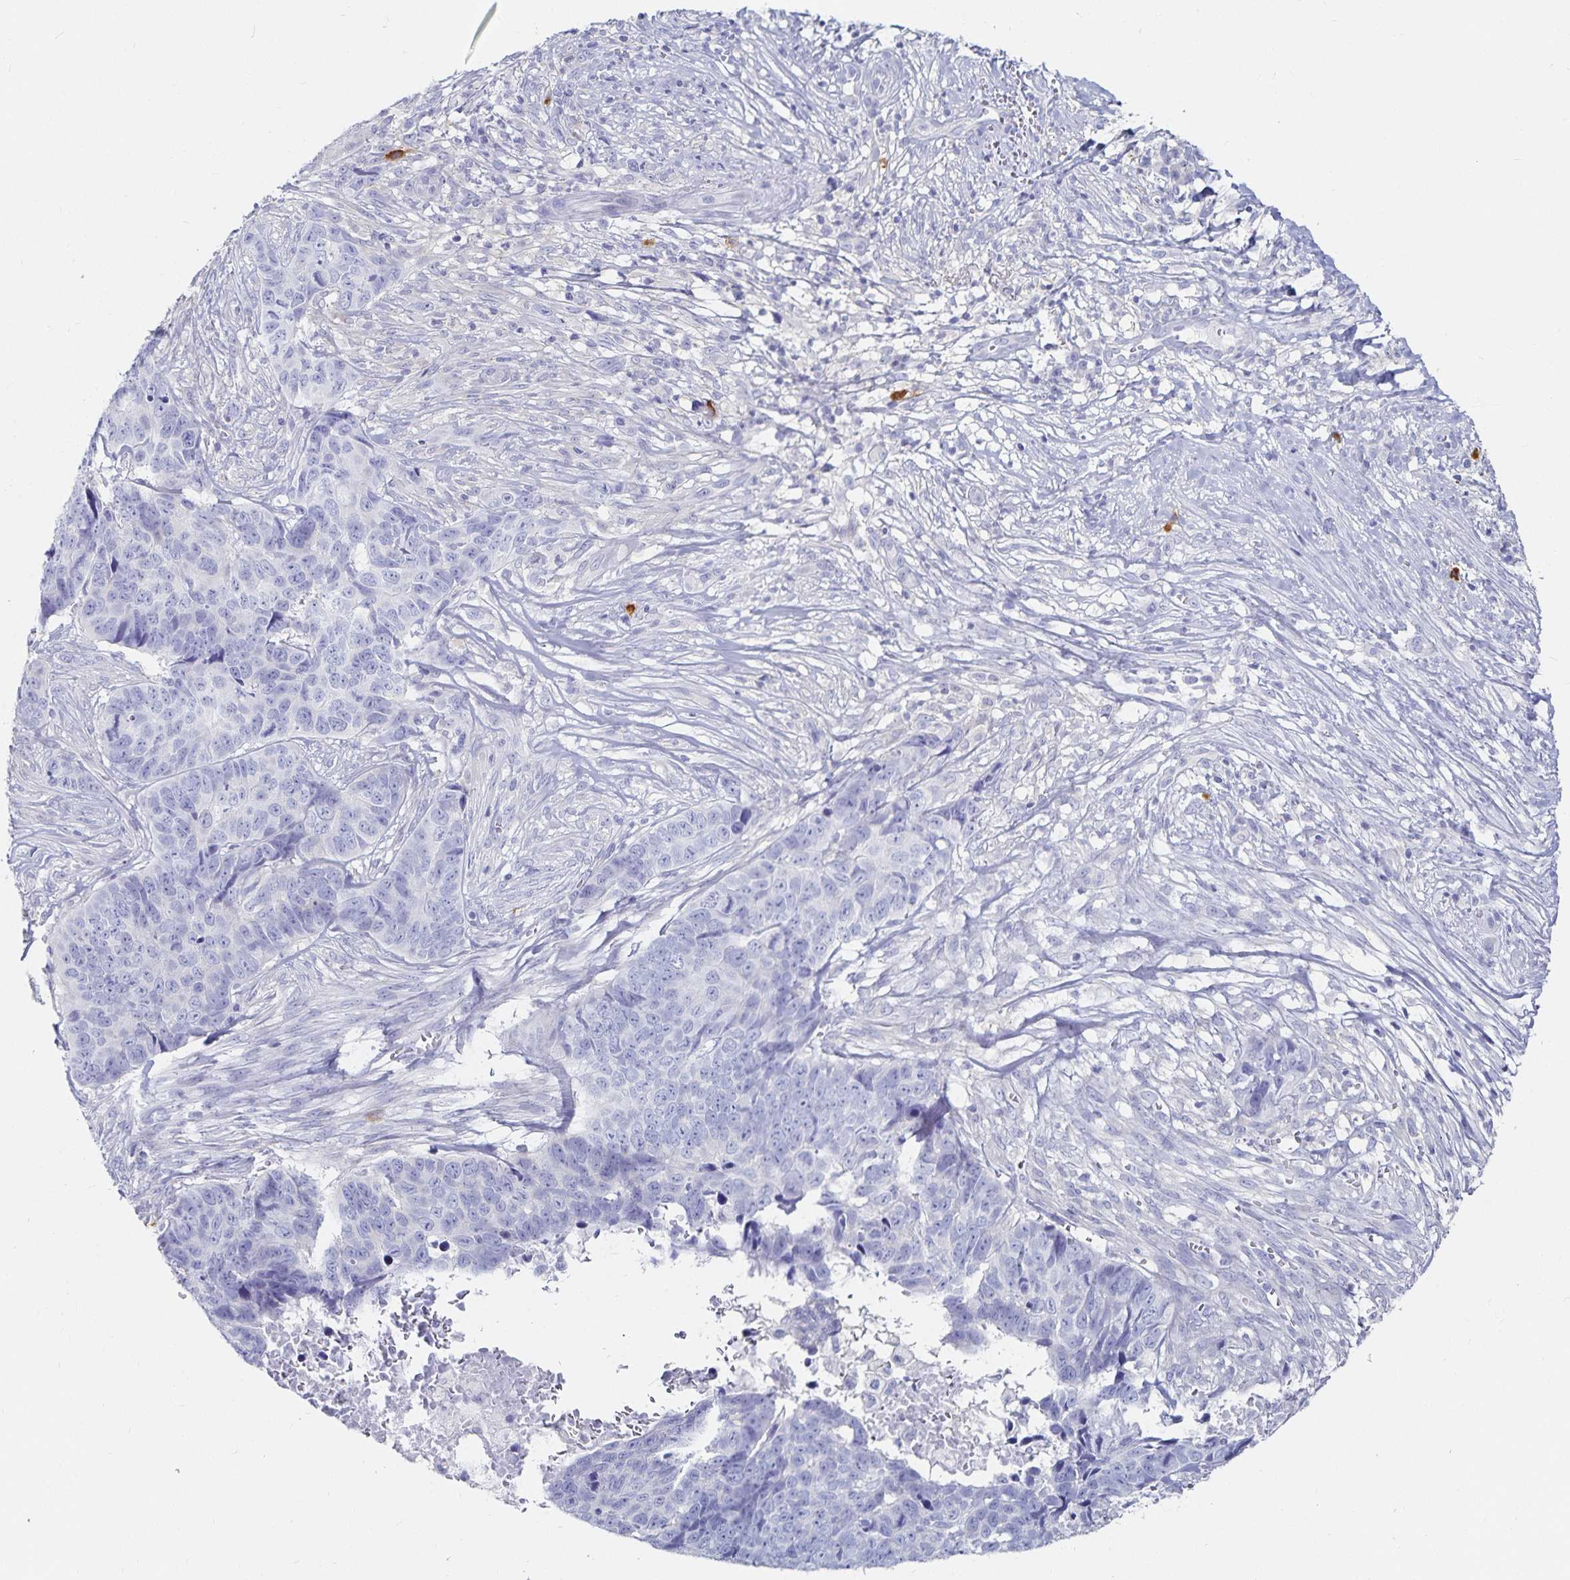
{"staining": {"intensity": "negative", "quantity": "none", "location": "none"}, "tissue": "skin cancer", "cell_type": "Tumor cells", "image_type": "cancer", "snomed": [{"axis": "morphology", "description": "Basal cell carcinoma"}, {"axis": "topography", "description": "Skin"}], "caption": "This is a micrograph of IHC staining of skin cancer (basal cell carcinoma), which shows no staining in tumor cells. (Stains: DAB (3,3'-diaminobenzidine) immunohistochemistry with hematoxylin counter stain, Microscopy: brightfield microscopy at high magnification).", "gene": "TNIP1", "patient": {"sex": "female", "age": 82}}